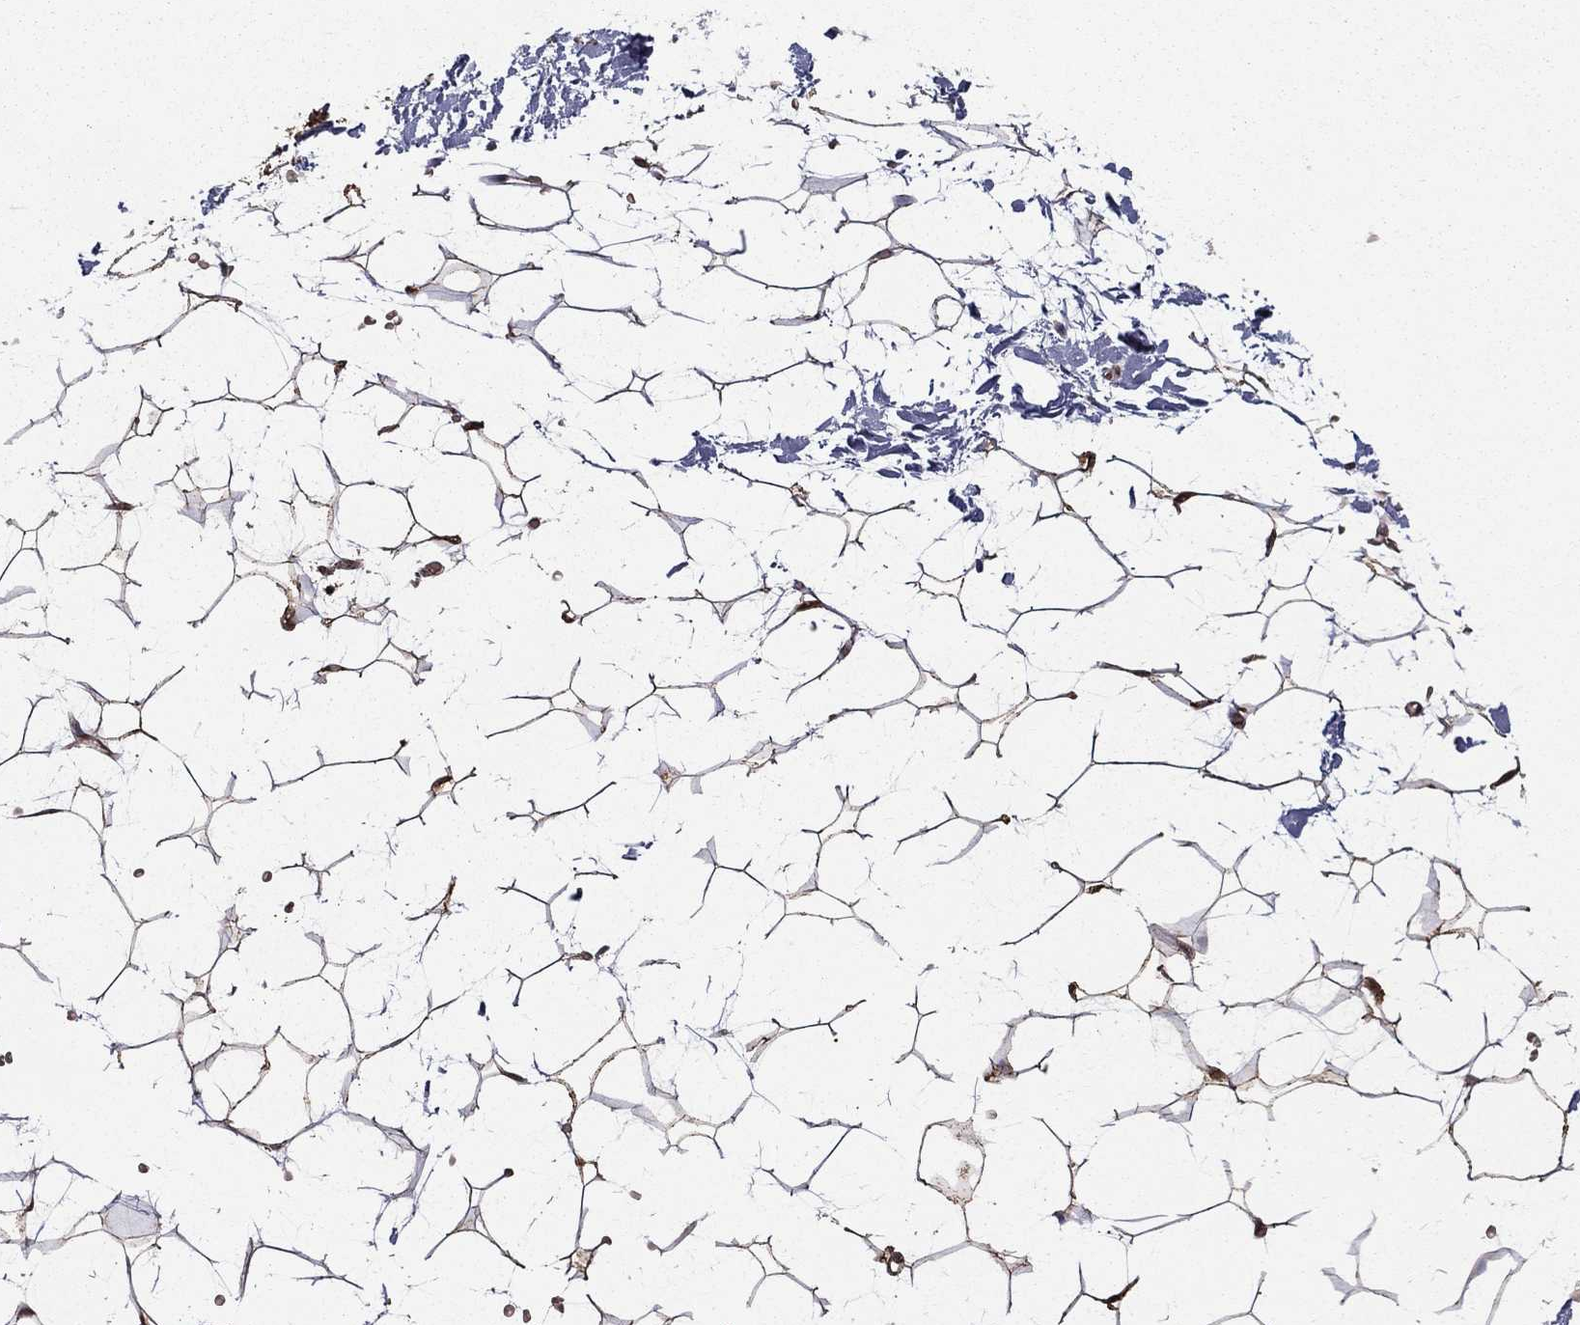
{"staining": {"intensity": "negative", "quantity": "none", "location": "none"}, "tissue": "adipose tissue", "cell_type": "Adipocytes", "image_type": "normal", "snomed": [{"axis": "morphology", "description": "Normal tissue, NOS"}, {"axis": "topography", "description": "Skin"}, {"axis": "topography", "description": "Peripheral nerve tissue"}], "caption": "The micrograph displays no staining of adipocytes in unremarkable adipose tissue. (Immunohistochemistry, brightfield microscopy, high magnification).", "gene": "ACOT13", "patient": {"sex": "female", "age": 56}}